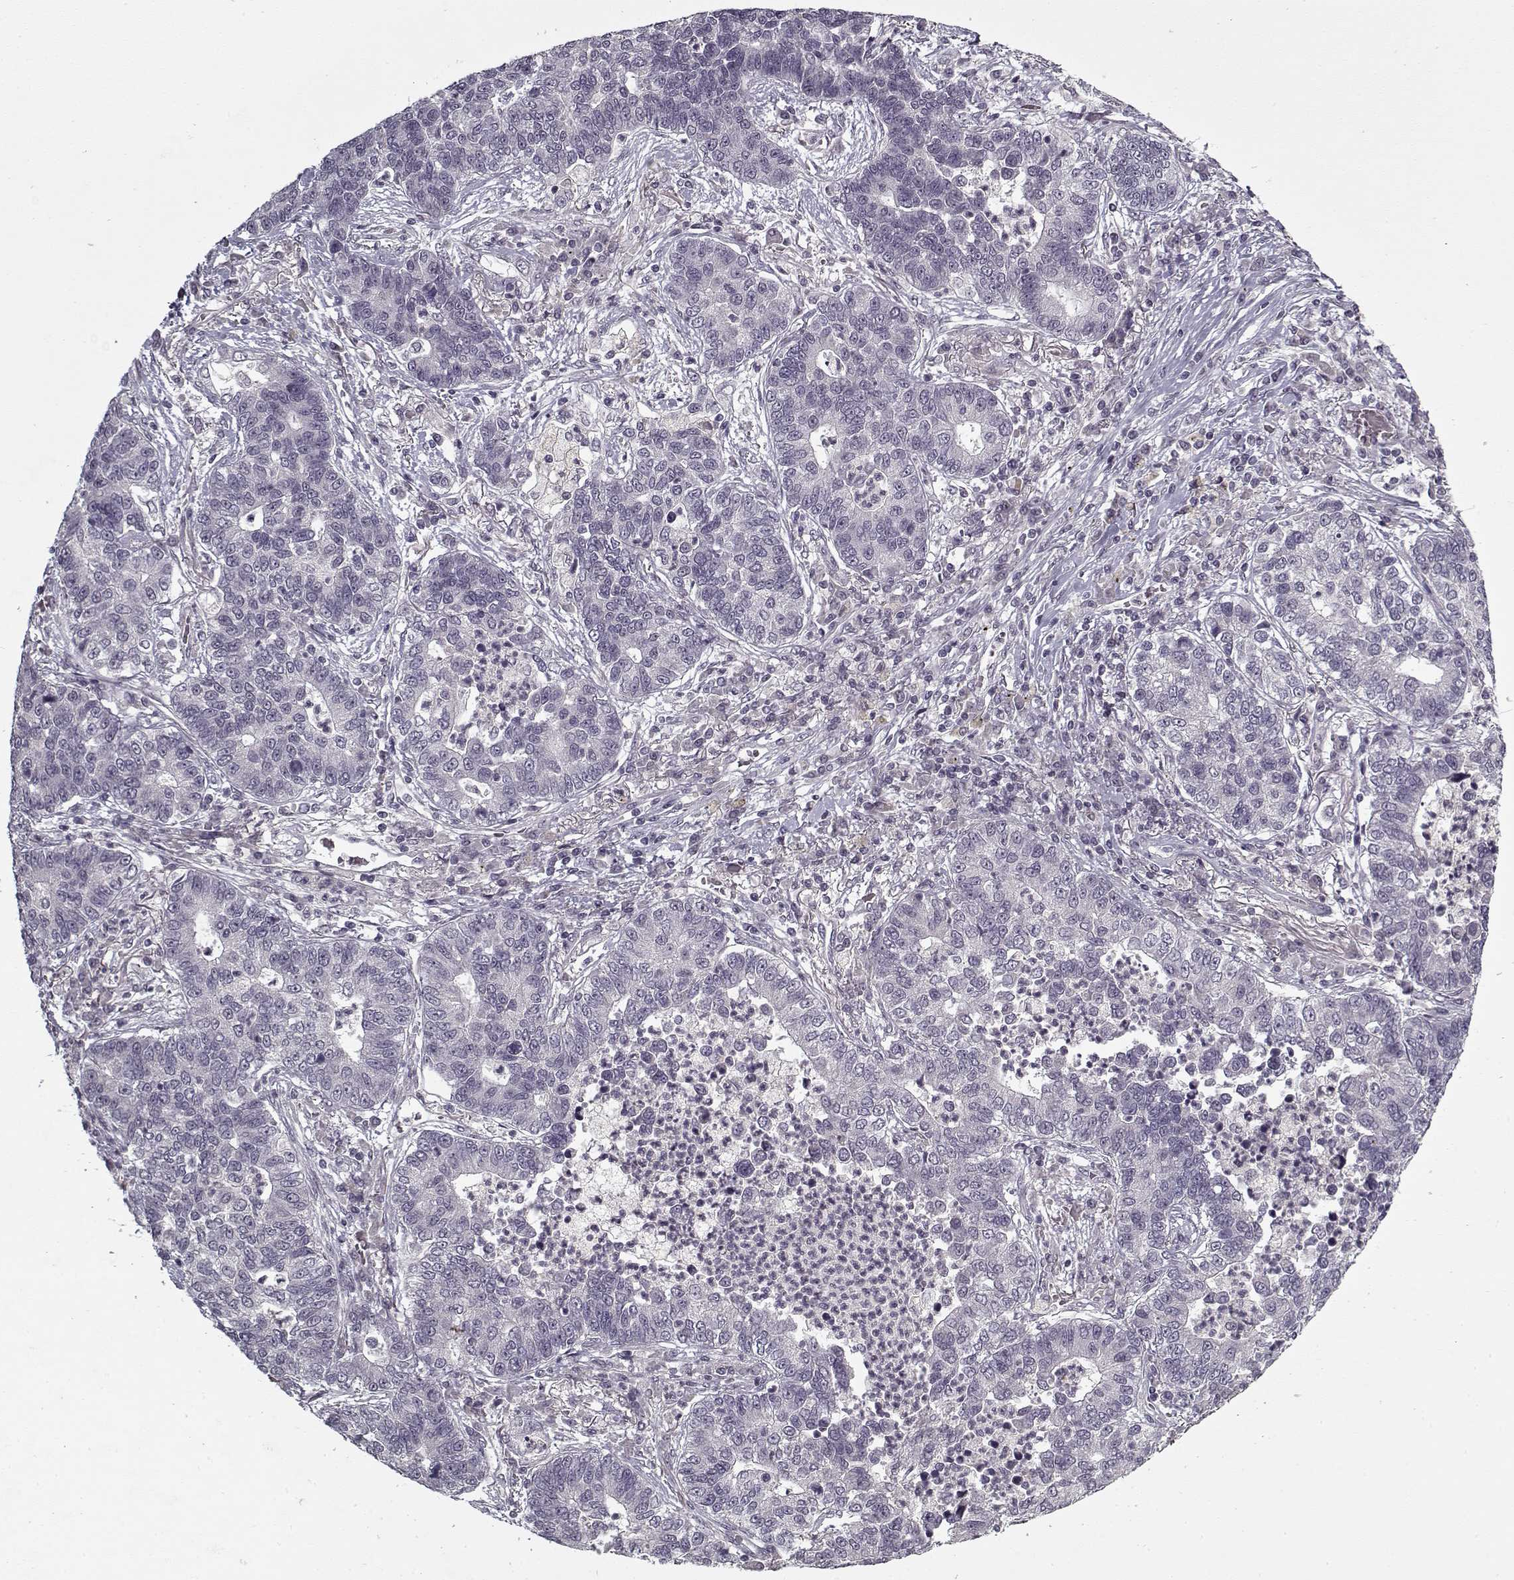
{"staining": {"intensity": "negative", "quantity": "none", "location": "none"}, "tissue": "lung cancer", "cell_type": "Tumor cells", "image_type": "cancer", "snomed": [{"axis": "morphology", "description": "Adenocarcinoma, NOS"}, {"axis": "topography", "description": "Lung"}], "caption": "IHC histopathology image of human lung cancer stained for a protein (brown), which exhibits no expression in tumor cells. (Stains: DAB immunohistochemistry (IHC) with hematoxylin counter stain, Microscopy: brightfield microscopy at high magnification).", "gene": "LAMA2", "patient": {"sex": "female", "age": 57}}